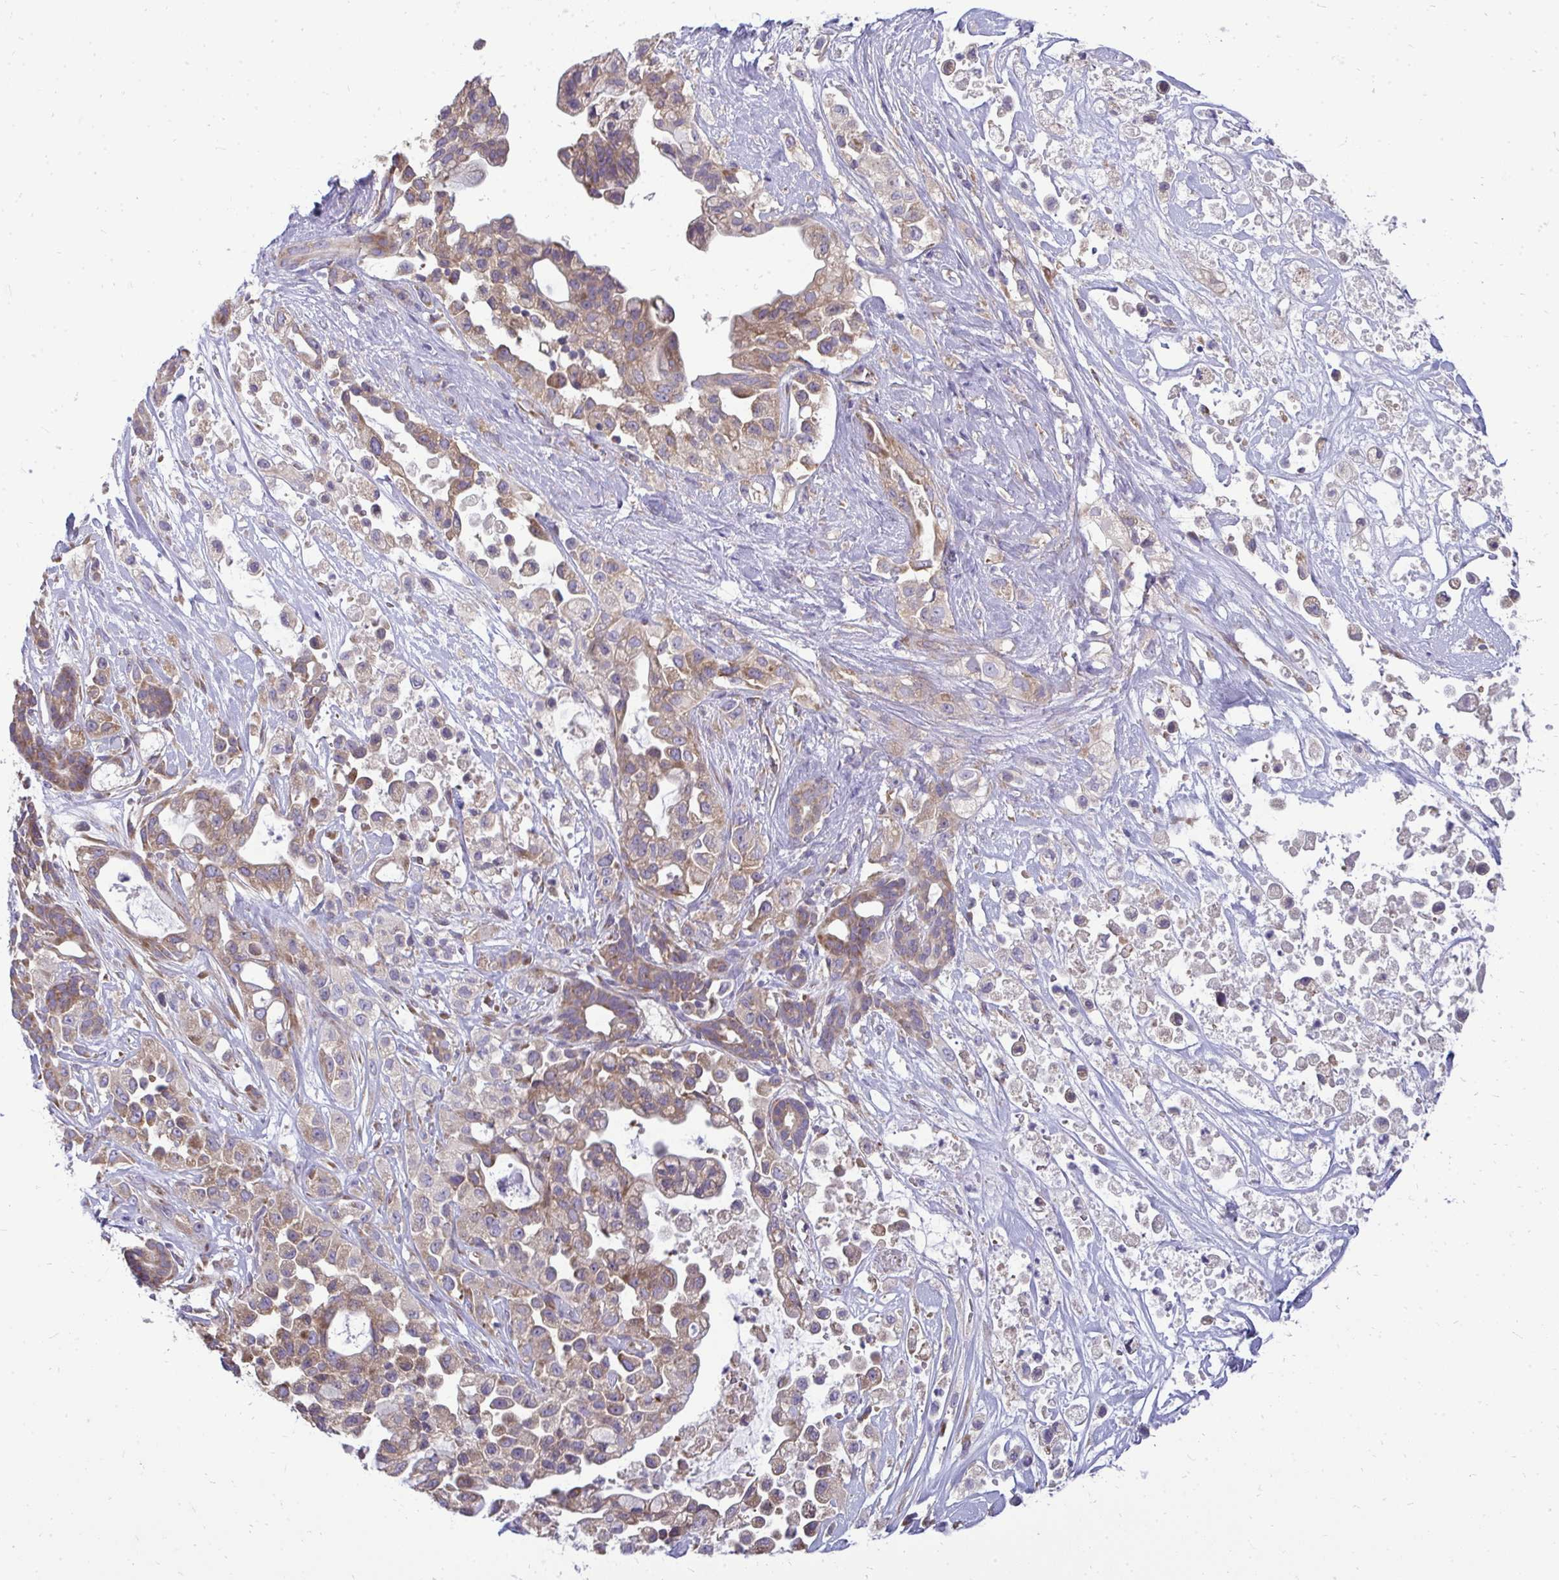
{"staining": {"intensity": "moderate", "quantity": ">75%", "location": "cytoplasmic/membranous"}, "tissue": "pancreatic cancer", "cell_type": "Tumor cells", "image_type": "cancer", "snomed": [{"axis": "morphology", "description": "Adenocarcinoma, NOS"}, {"axis": "topography", "description": "Pancreas"}], "caption": "The image displays a brown stain indicating the presence of a protein in the cytoplasmic/membranous of tumor cells in pancreatic cancer. The protein is stained brown, and the nuclei are stained in blue (DAB IHC with brightfield microscopy, high magnification).", "gene": "RPLP2", "patient": {"sex": "male", "age": 44}}